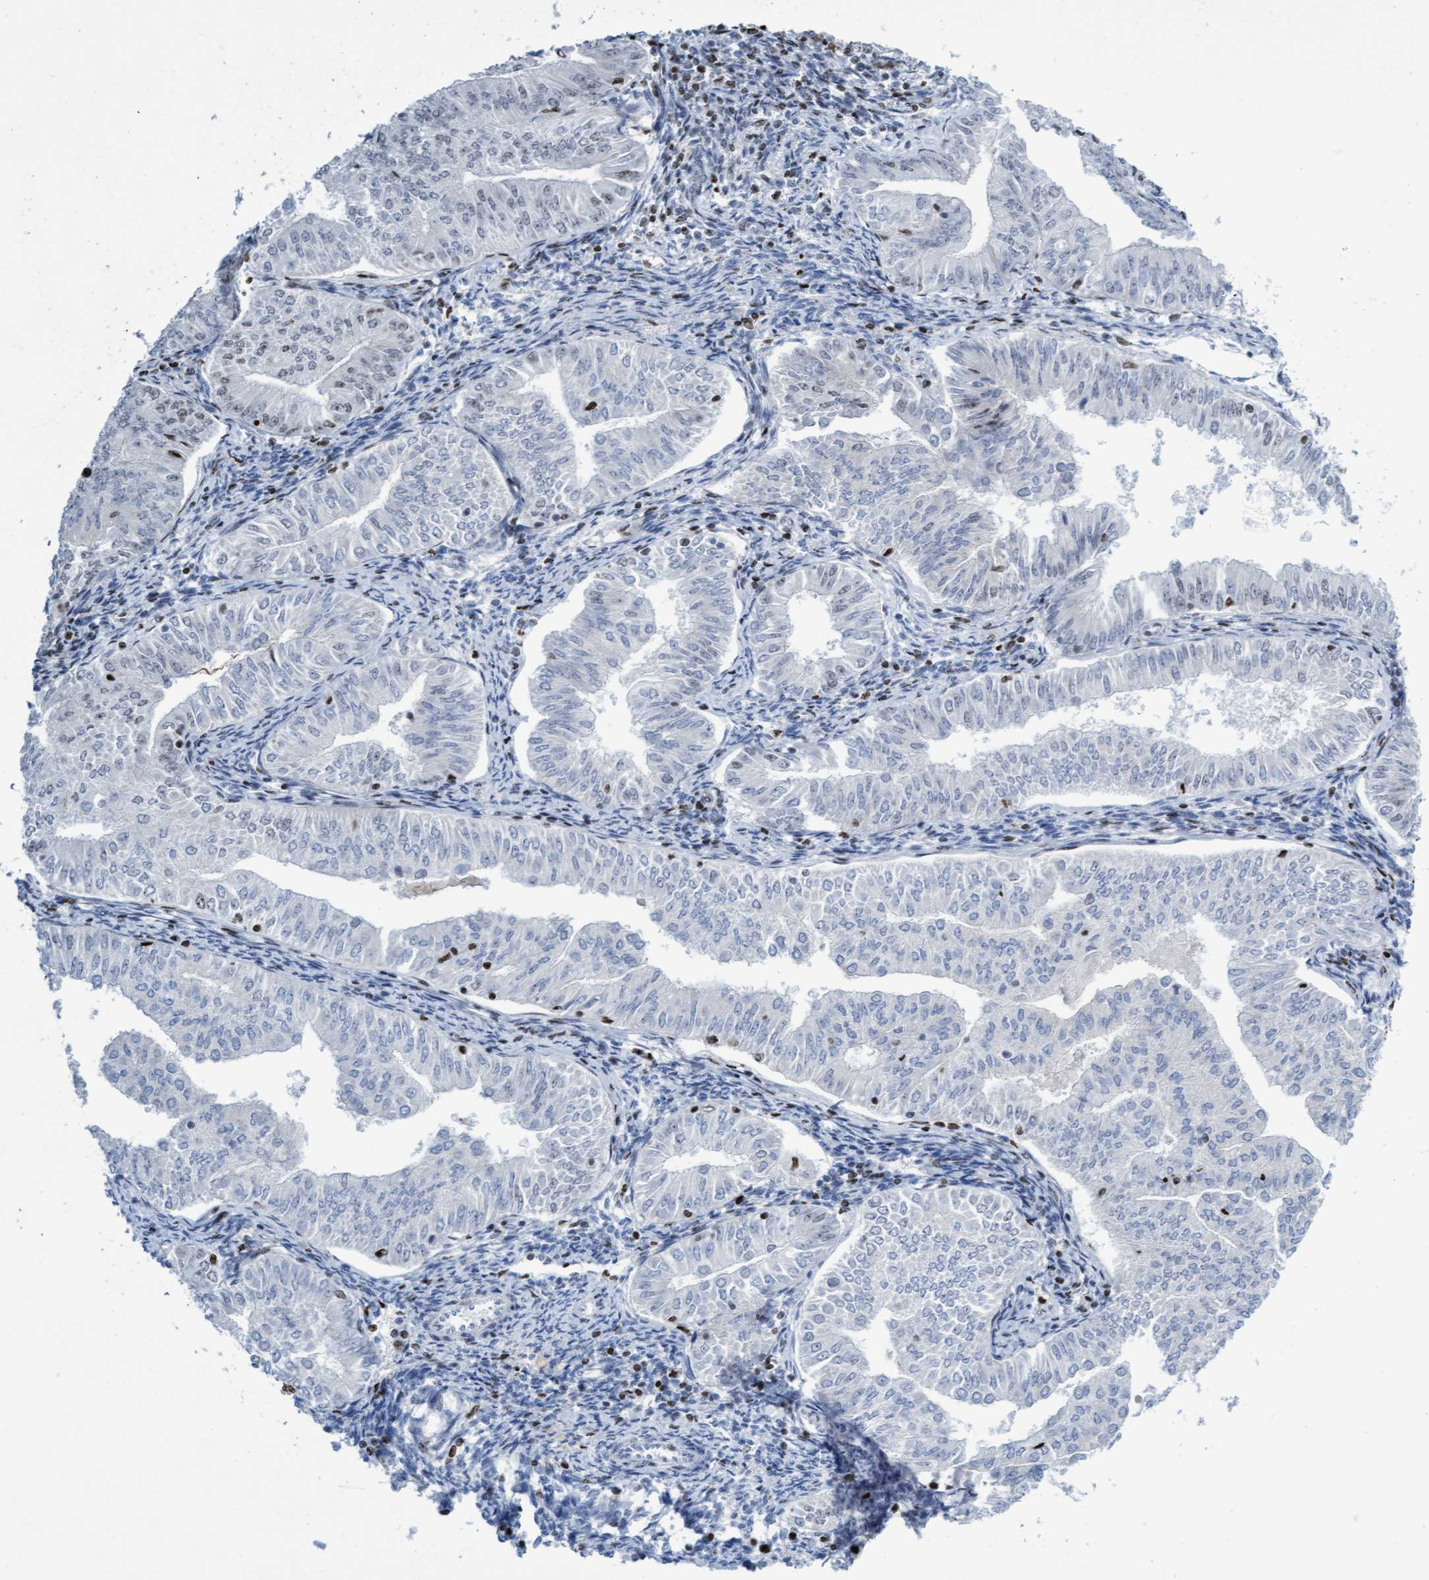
{"staining": {"intensity": "negative", "quantity": "none", "location": "none"}, "tissue": "endometrial cancer", "cell_type": "Tumor cells", "image_type": "cancer", "snomed": [{"axis": "morphology", "description": "Normal tissue, NOS"}, {"axis": "morphology", "description": "Adenocarcinoma, NOS"}, {"axis": "topography", "description": "Endometrium"}], "caption": "Tumor cells show no significant protein positivity in endometrial adenocarcinoma. The staining was performed using DAB to visualize the protein expression in brown, while the nuclei were stained in blue with hematoxylin (Magnification: 20x).", "gene": "CBX2", "patient": {"sex": "female", "age": 53}}